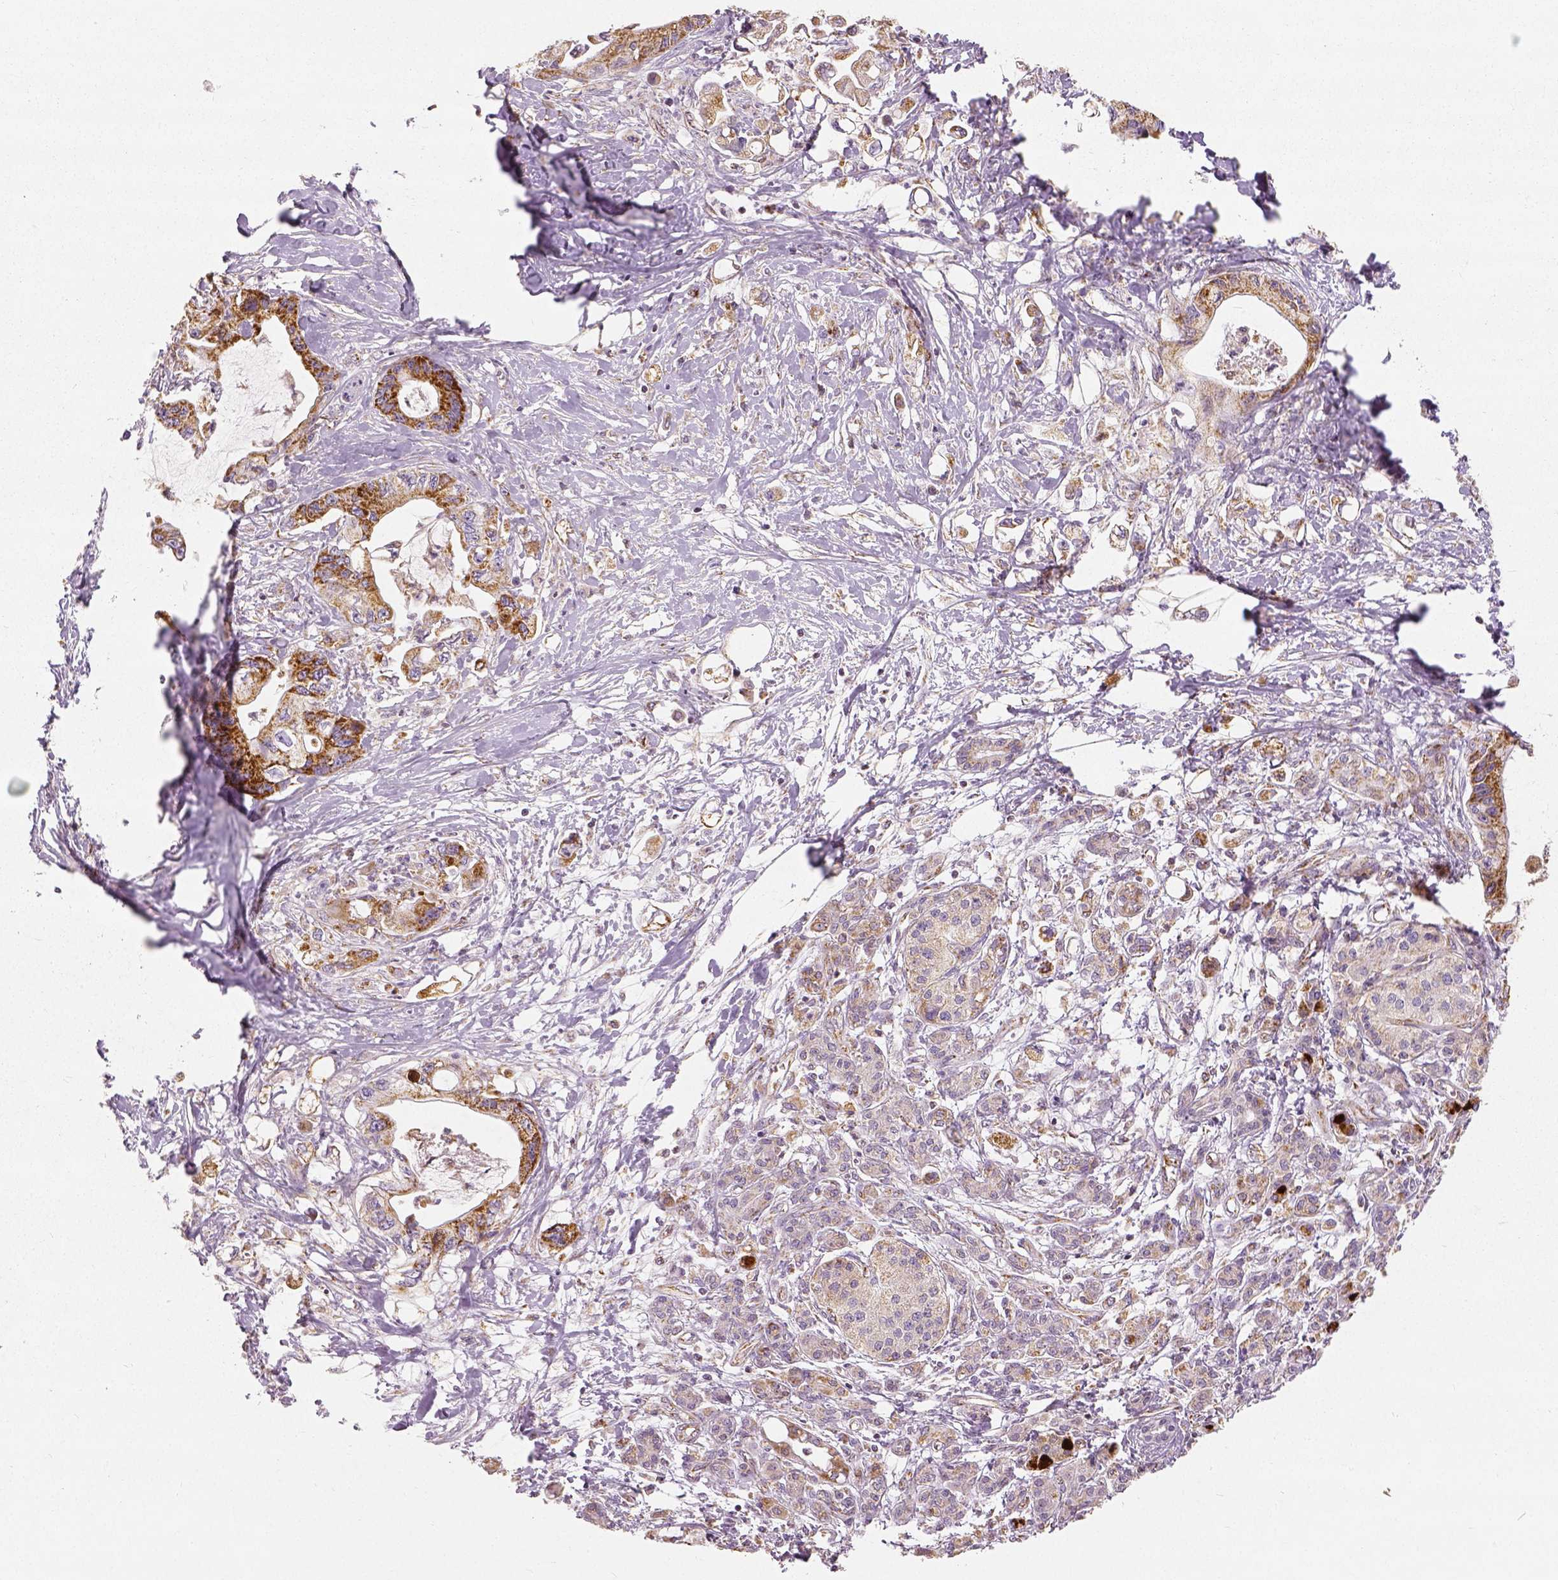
{"staining": {"intensity": "strong", "quantity": ">75%", "location": "cytoplasmic/membranous"}, "tissue": "pancreatic cancer", "cell_type": "Tumor cells", "image_type": "cancer", "snomed": [{"axis": "morphology", "description": "Adenocarcinoma, NOS"}, {"axis": "topography", "description": "Pancreas"}], "caption": "The image demonstrates immunohistochemical staining of pancreatic cancer. There is strong cytoplasmic/membranous staining is present in approximately >75% of tumor cells.", "gene": "PGAM5", "patient": {"sex": "male", "age": 61}}